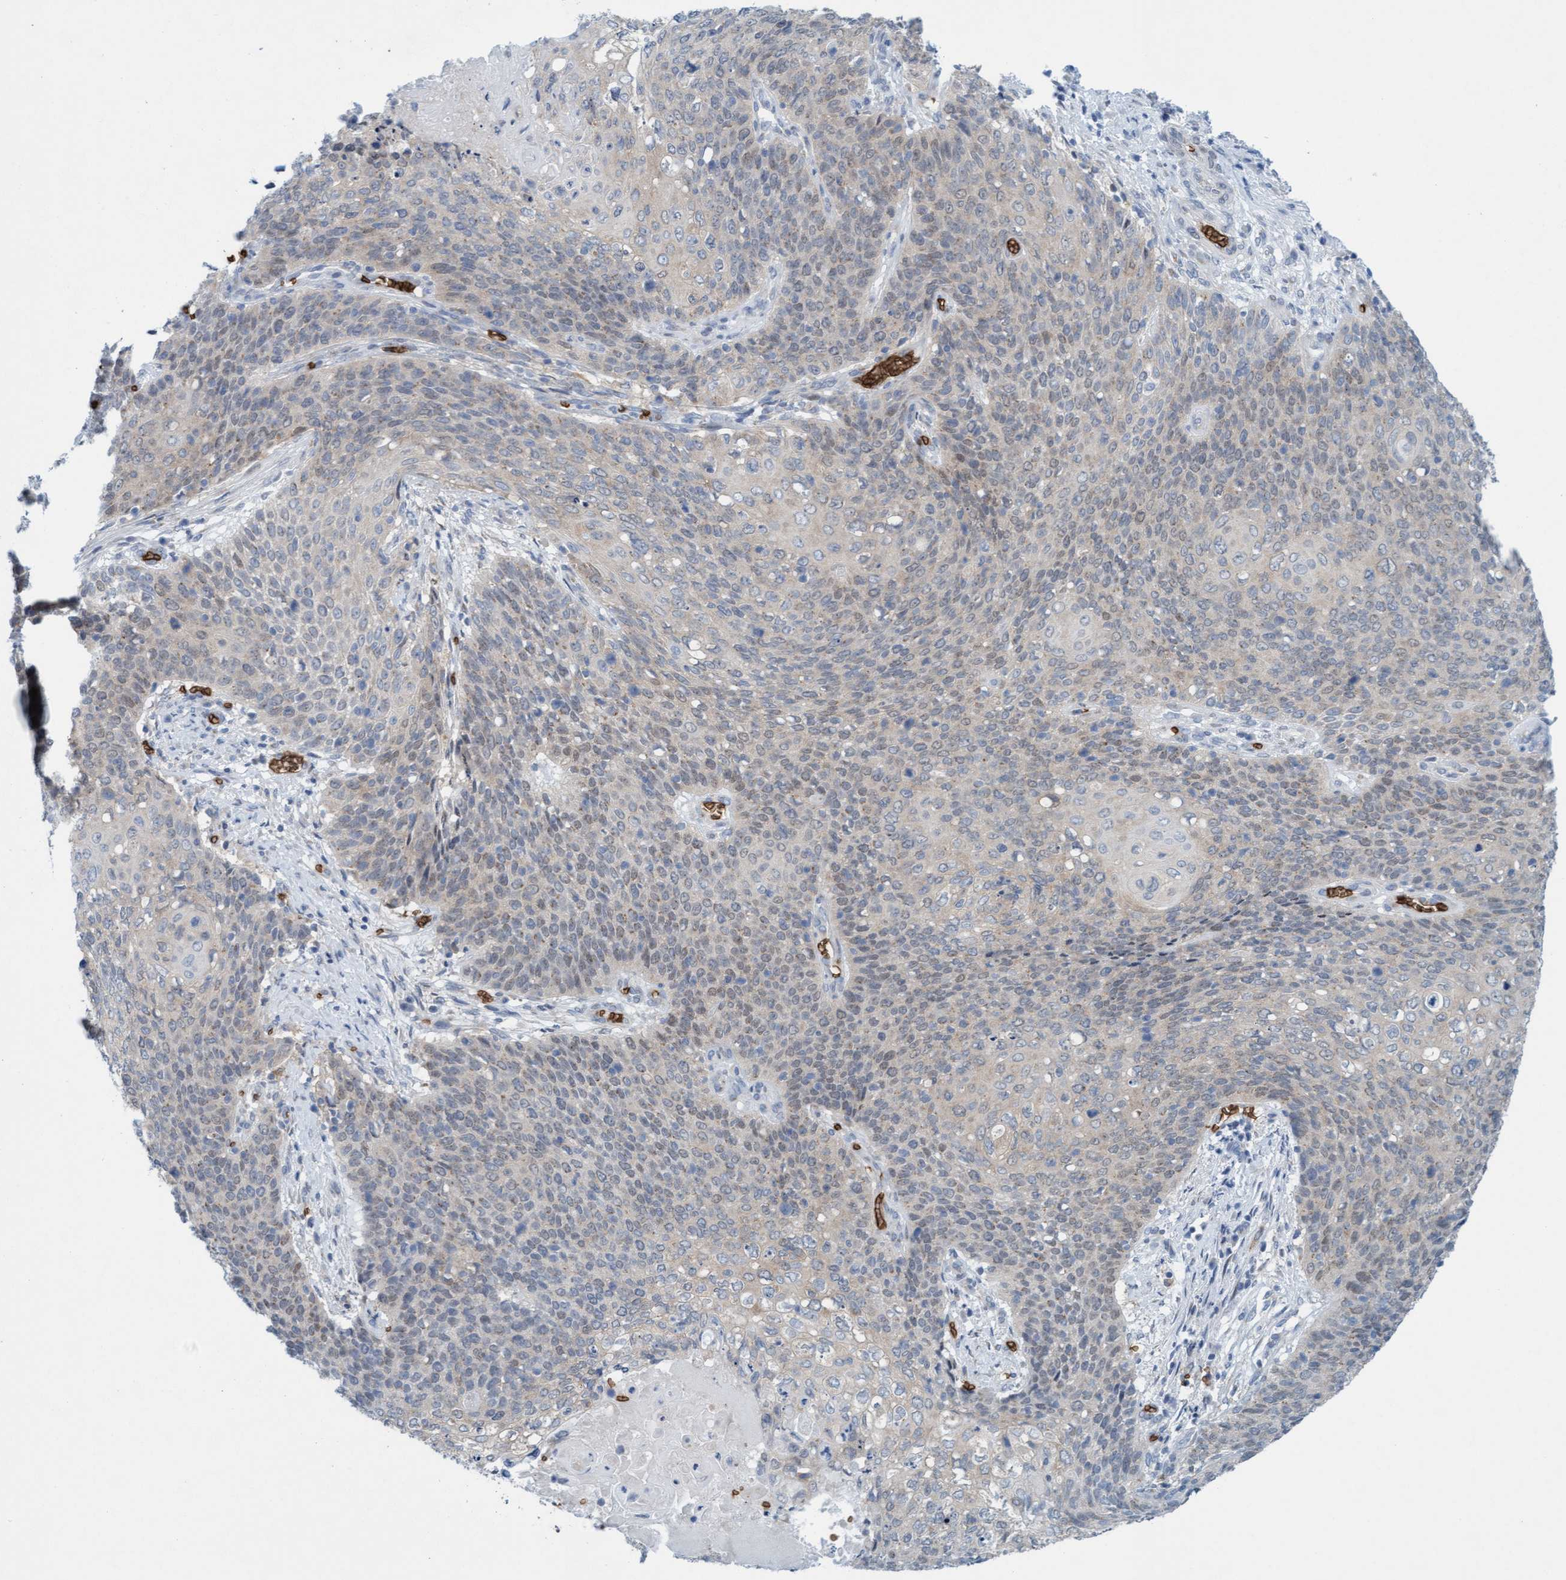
{"staining": {"intensity": "weak", "quantity": "<25%", "location": "nuclear"}, "tissue": "cervical cancer", "cell_type": "Tumor cells", "image_type": "cancer", "snomed": [{"axis": "morphology", "description": "Squamous cell carcinoma, NOS"}, {"axis": "topography", "description": "Cervix"}], "caption": "IHC histopathology image of neoplastic tissue: squamous cell carcinoma (cervical) stained with DAB demonstrates no significant protein staining in tumor cells.", "gene": "SPEM2", "patient": {"sex": "female", "age": 39}}